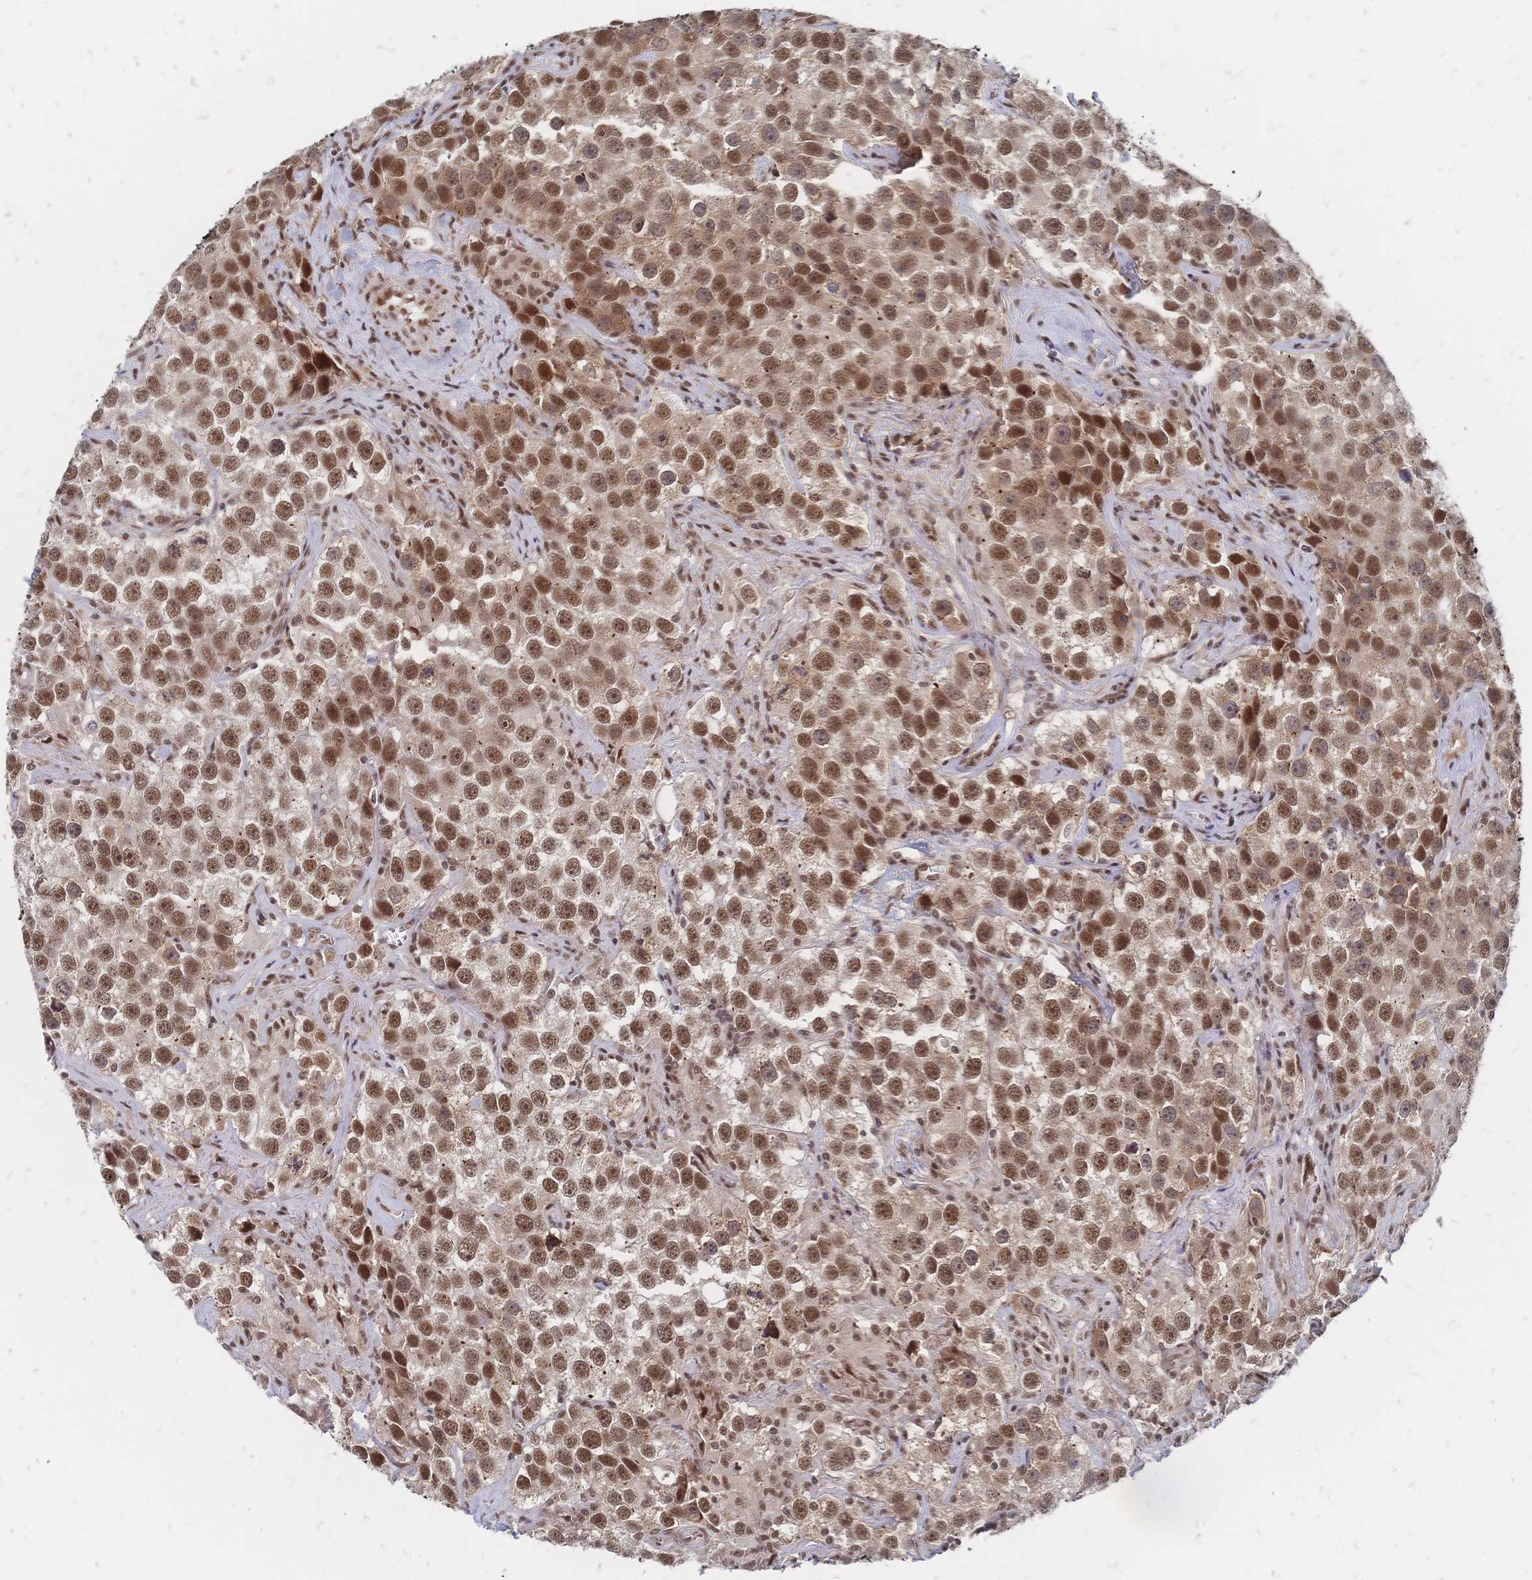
{"staining": {"intensity": "moderate", "quantity": ">75%", "location": "nuclear"}, "tissue": "testis cancer", "cell_type": "Tumor cells", "image_type": "cancer", "snomed": [{"axis": "morphology", "description": "Seminoma, NOS"}, {"axis": "topography", "description": "Testis"}], "caption": "A photomicrograph showing moderate nuclear expression in about >75% of tumor cells in testis seminoma, as visualized by brown immunohistochemical staining.", "gene": "NELFA", "patient": {"sex": "male", "age": 49}}